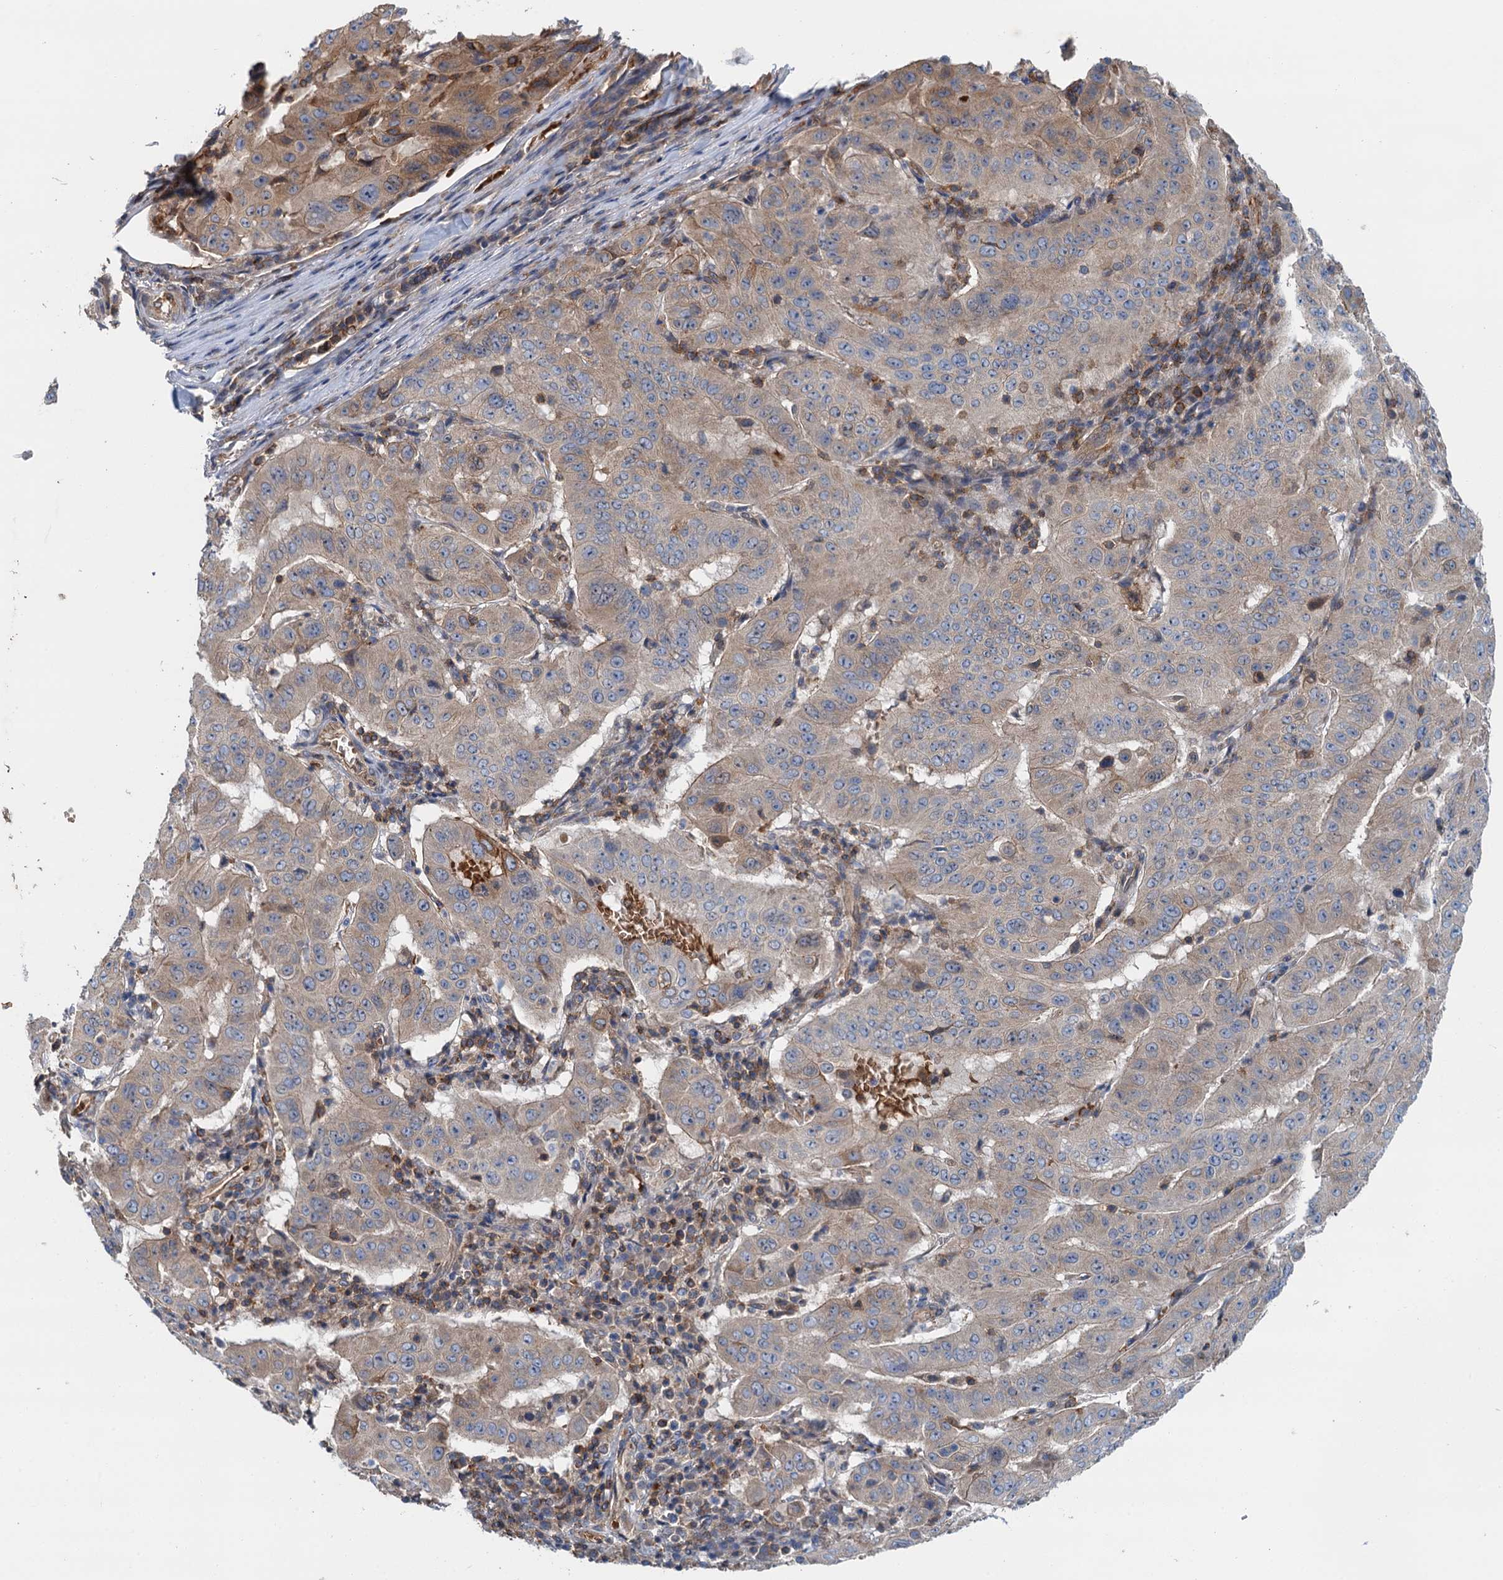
{"staining": {"intensity": "weak", "quantity": "25%-75%", "location": "cytoplasmic/membranous"}, "tissue": "pancreatic cancer", "cell_type": "Tumor cells", "image_type": "cancer", "snomed": [{"axis": "morphology", "description": "Adenocarcinoma, NOS"}, {"axis": "topography", "description": "Pancreas"}], "caption": "Immunohistochemistry (IHC) micrograph of neoplastic tissue: pancreatic cancer stained using IHC demonstrates low levels of weak protein expression localized specifically in the cytoplasmic/membranous of tumor cells, appearing as a cytoplasmic/membranous brown color.", "gene": "ROGDI", "patient": {"sex": "male", "age": 63}}